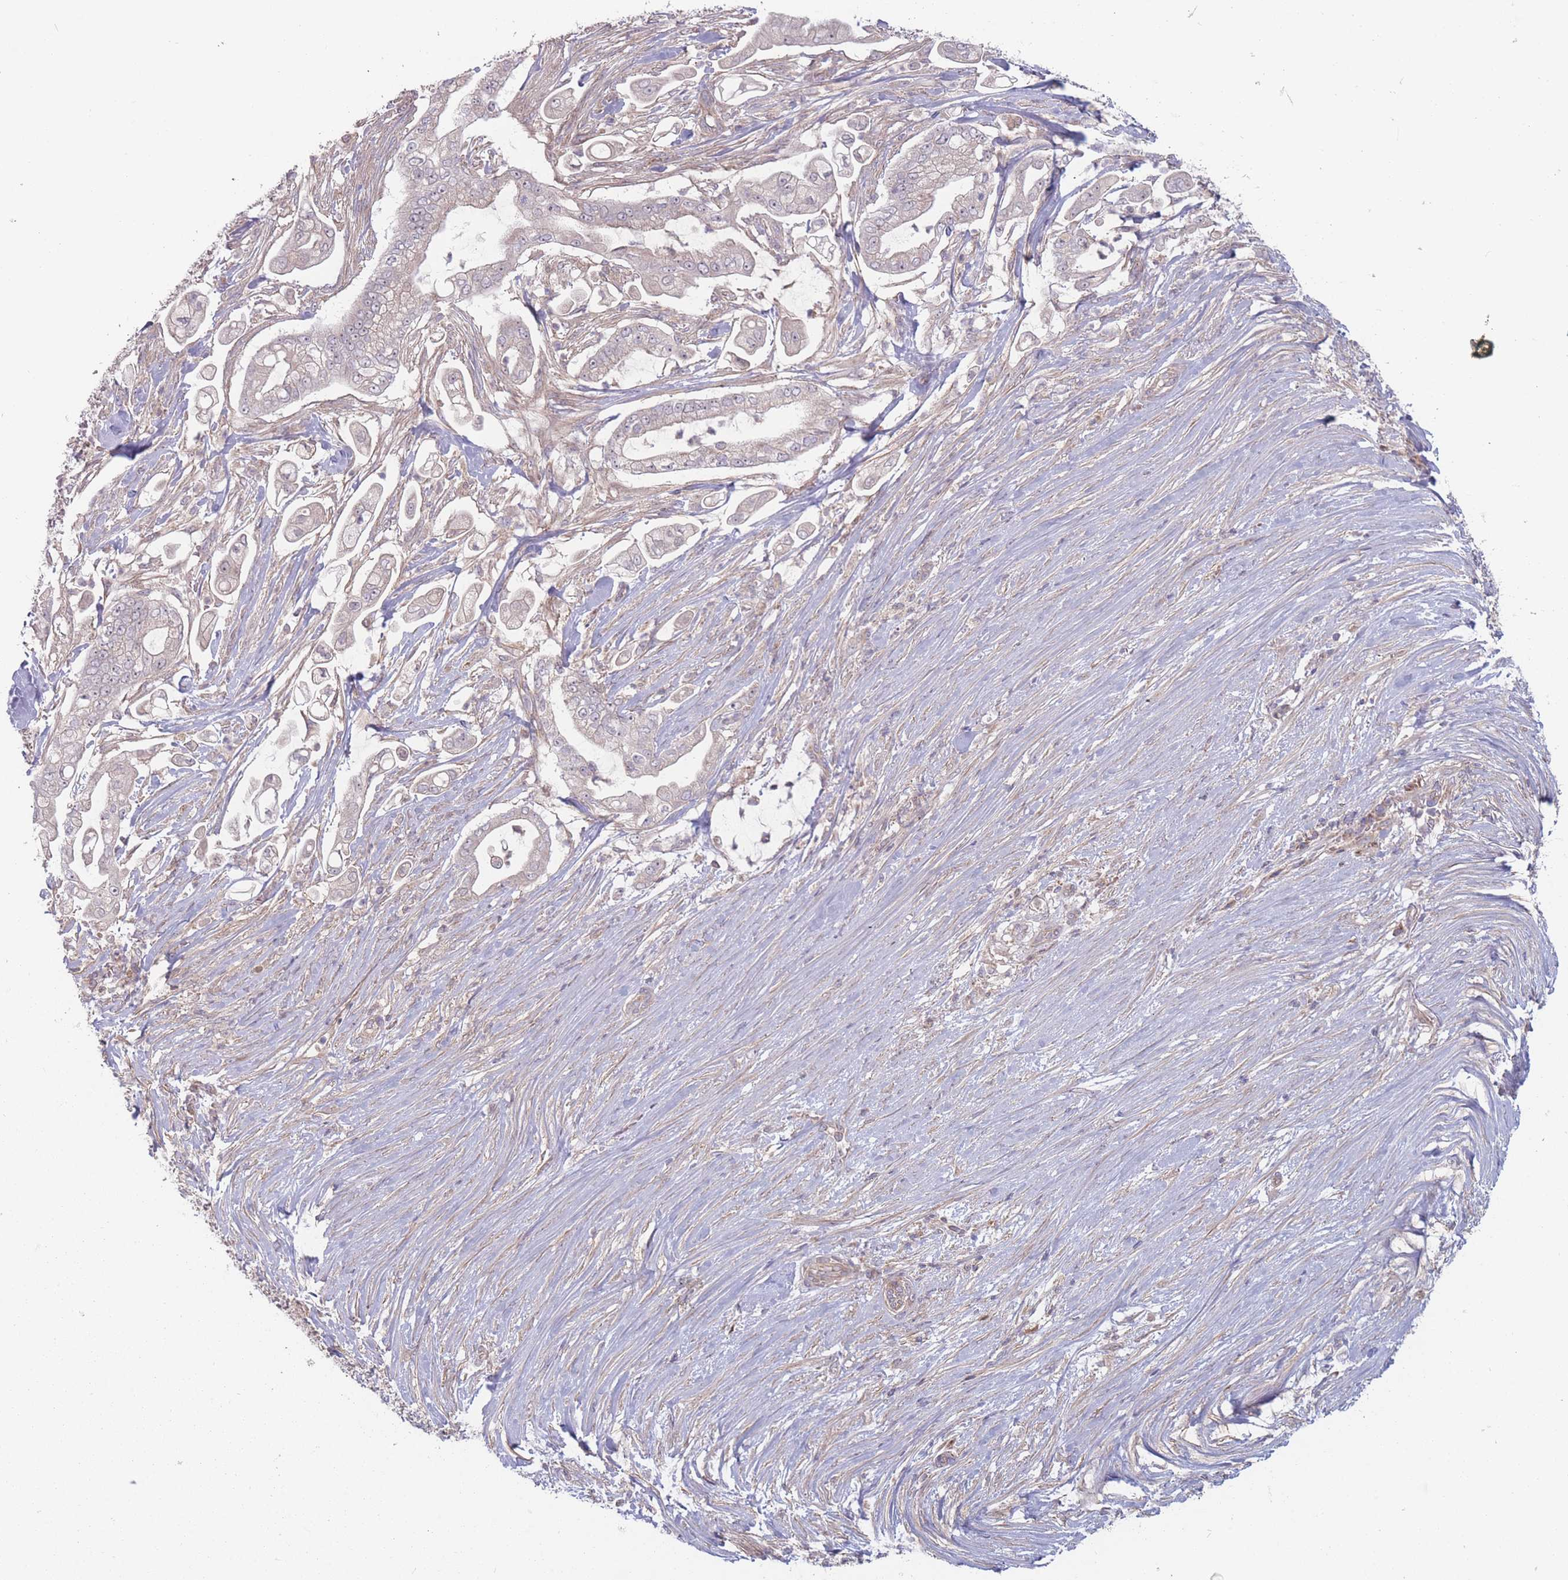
{"staining": {"intensity": "negative", "quantity": "none", "location": "none"}, "tissue": "pancreatic cancer", "cell_type": "Tumor cells", "image_type": "cancer", "snomed": [{"axis": "morphology", "description": "Adenocarcinoma, NOS"}, {"axis": "topography", "description": "Pancreas"}], "caption": "There is no significant expression in tumor cells of pancreatic adenocarcinoma.", "gene": "ATP5MG", "patient": {"sex": "female", "age": 69}}